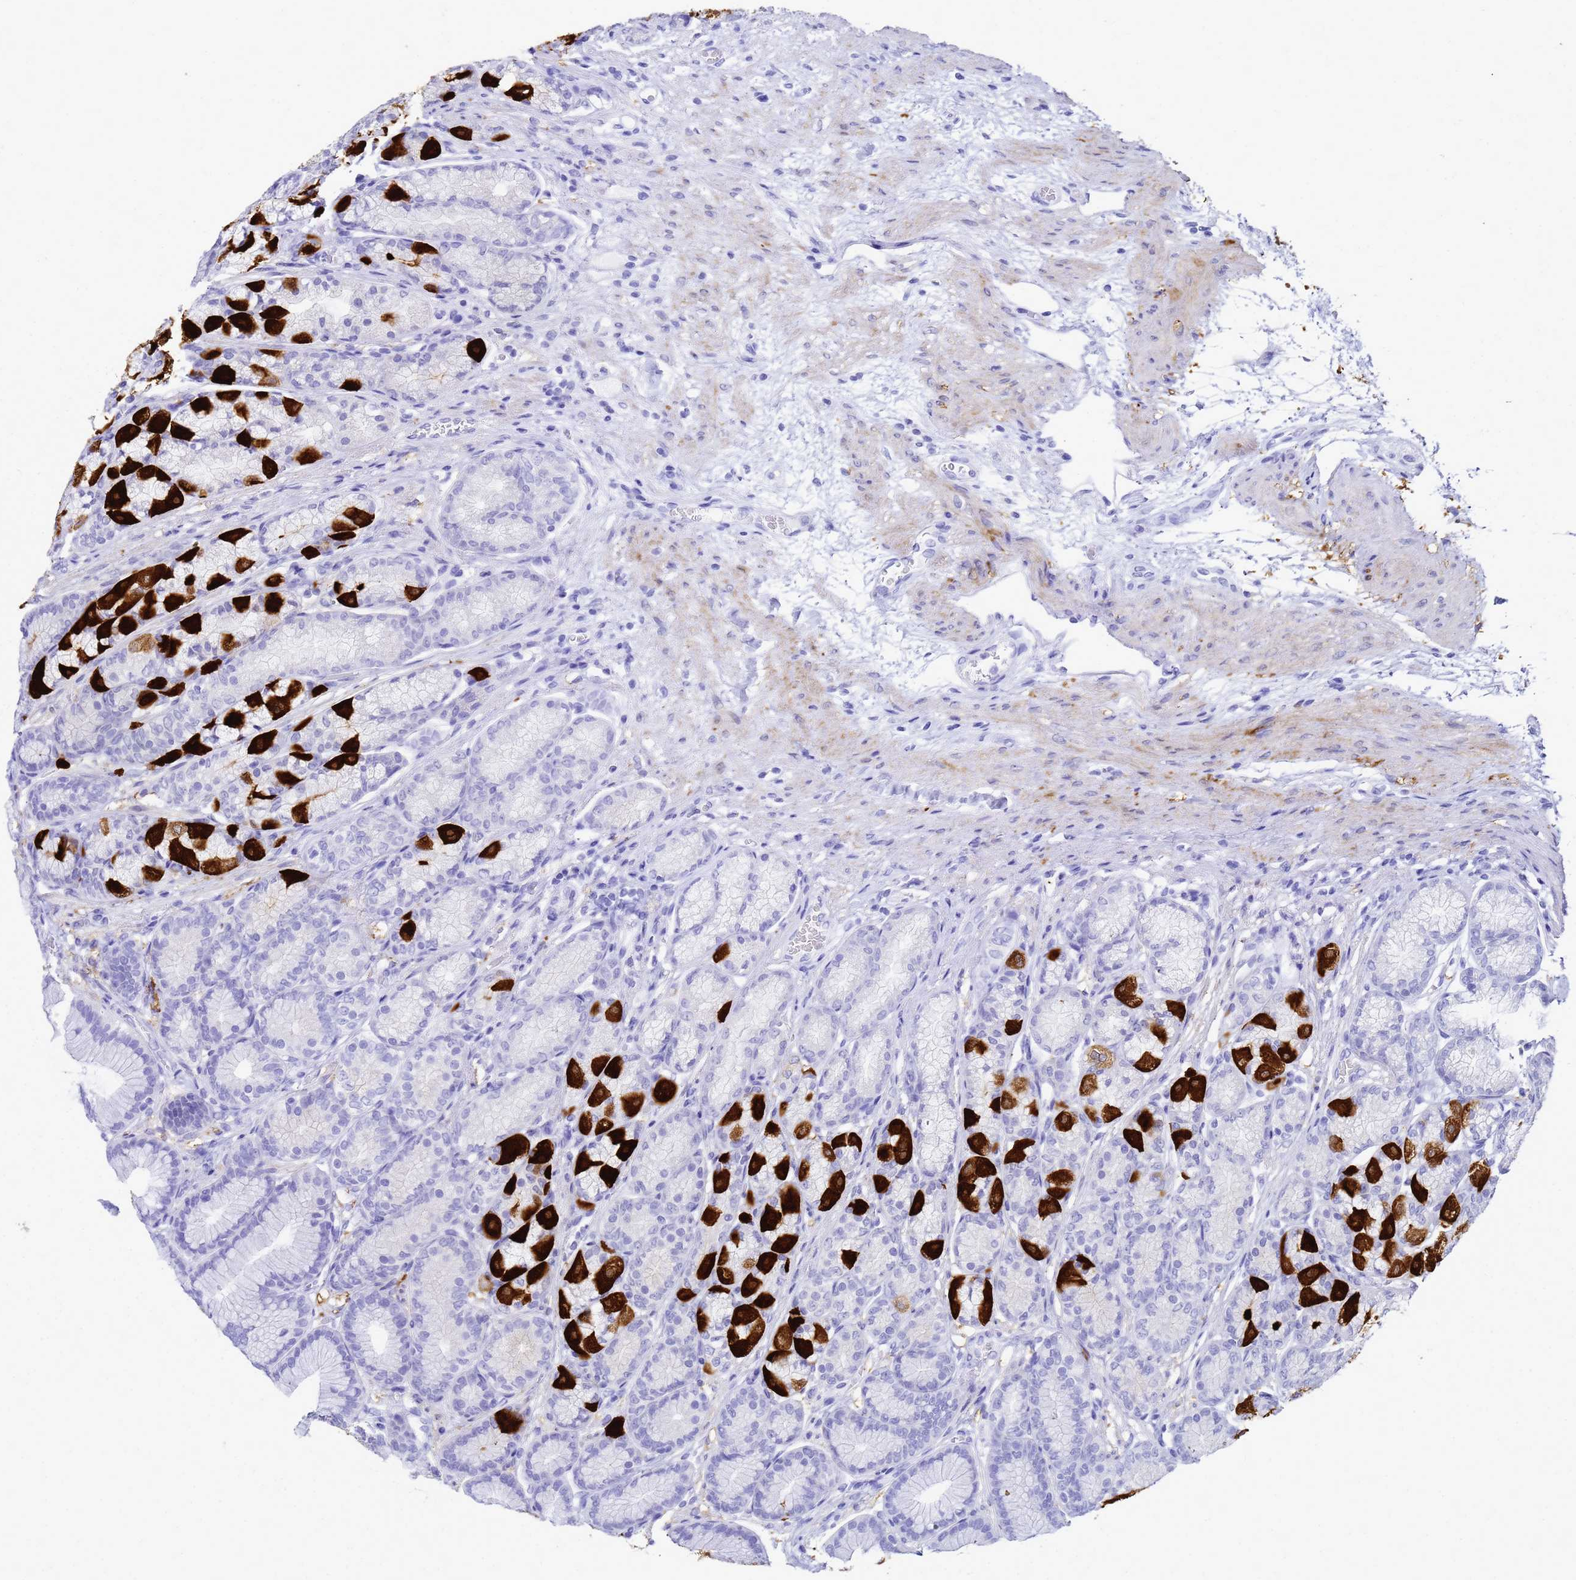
{"staining": {"intensity": "strong", "quantity": "<25%", "location": "cytoplasmic/membranous"}, "tissue": "stomach", "cell_type": "Glandular cells", "image_type": "normal", "snomed": [{"axis": "morphology", "description": "Normal tissue, NOS"}, {"axis": "morphology", "description": "Adenocarcinoma, NOS"}, {"axis": "morphology", "description": "Adenocarcinoma, High grade"}, {"axis": "topography", "description": "Stomach, upper"}, {"axis": "topography", "description": "Stomach"}], "caption": "Immunohistochemistry of benign stomach reveals medium levels of strong cytoplasmic/membranous positivity in about <25% of glandular cells.", "gene": "CKB", "patient": {"sex": "female", "age": 65}}